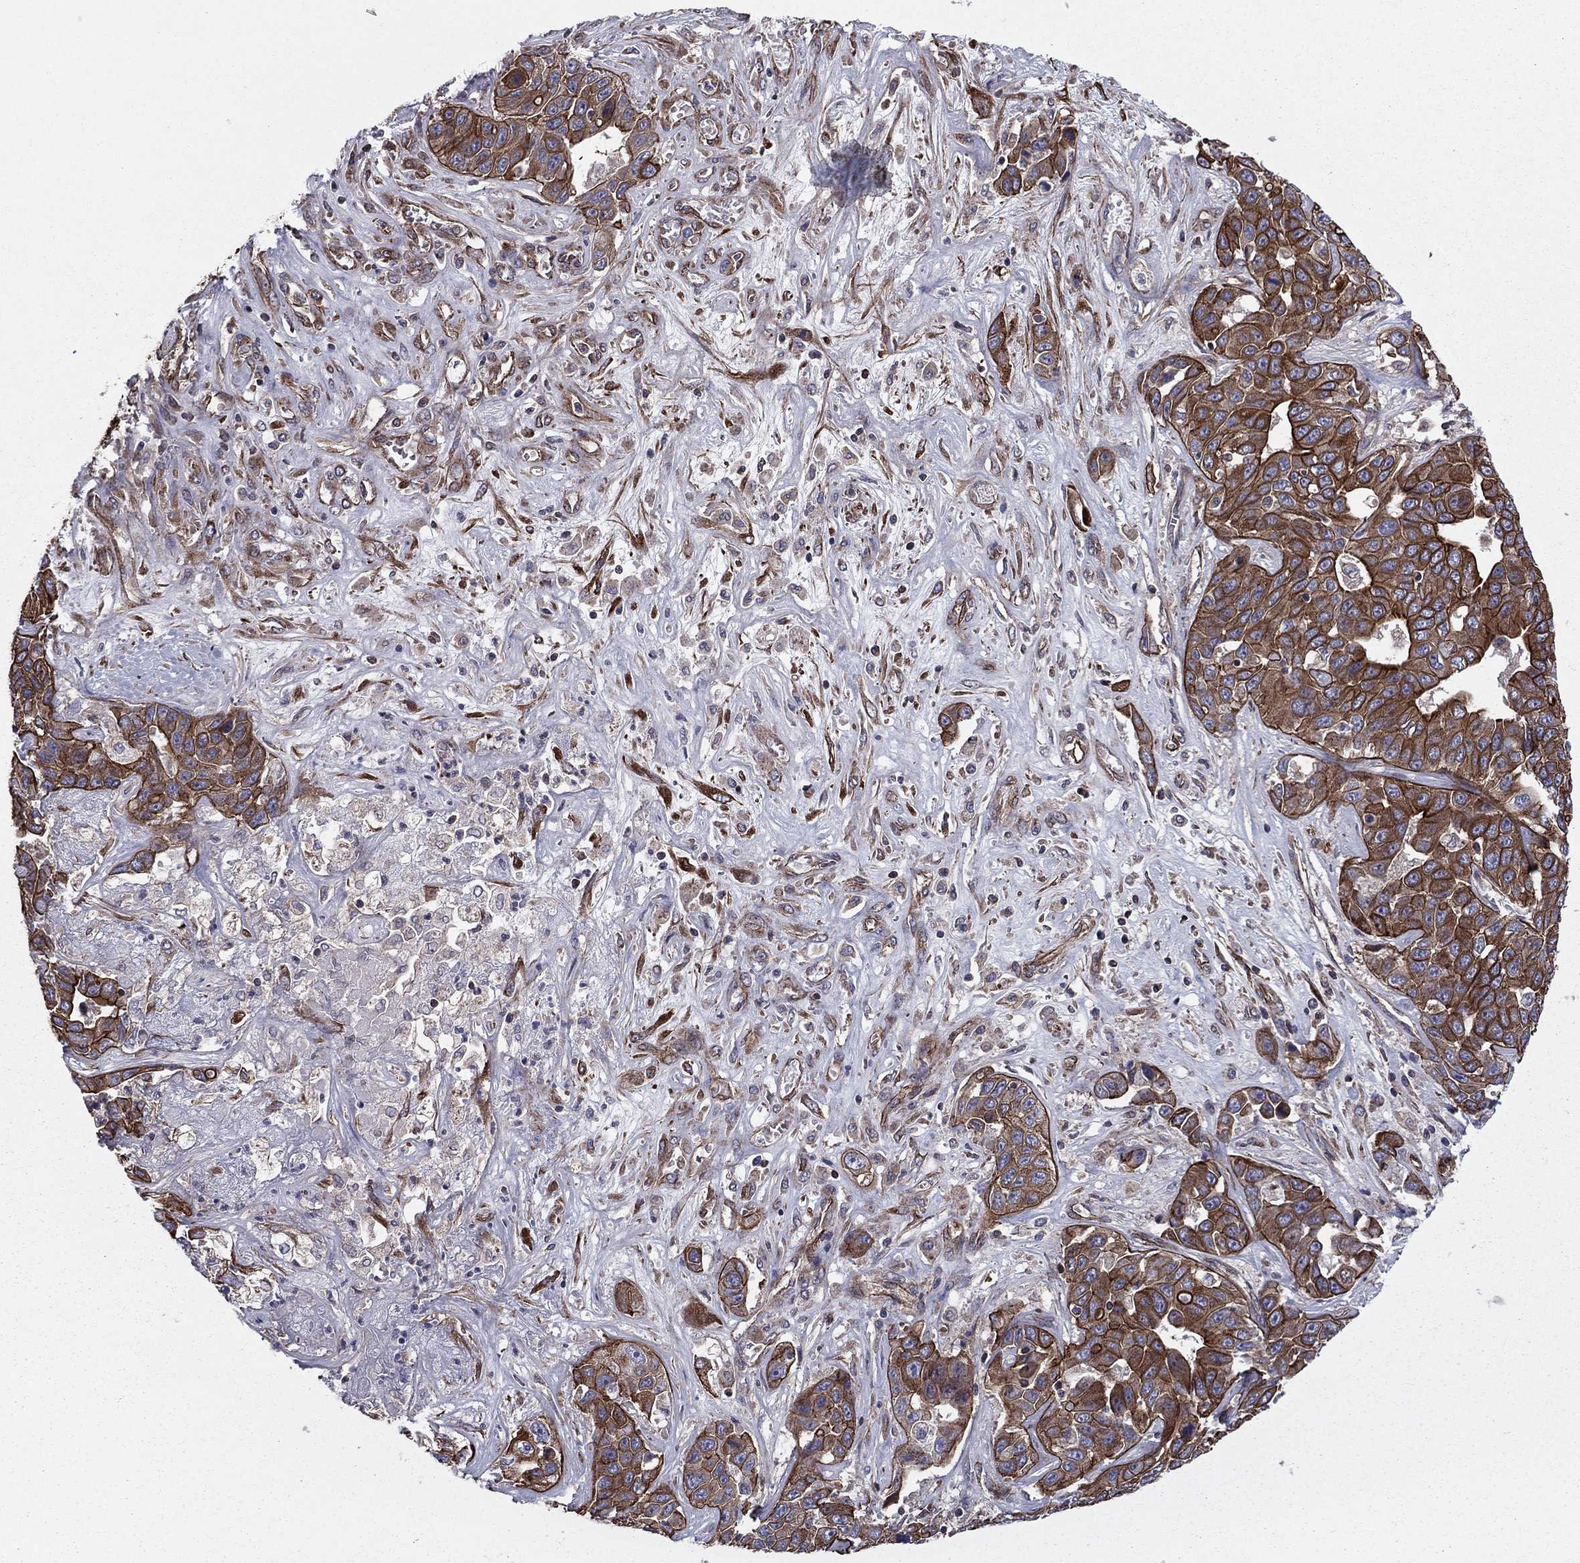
{"staining": {"intensity": "strong", "quantity": ">75%", "location": "cytoplasmic/membranous"}, "tissue": "liver cancer", "cell_type": "Tumor cells", "image_type": "cancer", "snomed": [{"axis": "morphology", "description": "Cholangiocarcinoma"}, {"axis": "topography", "description": "Liver"}], "caption": "Immunohistochemistry (IHC) histopathology image of liver cancer stained for a protein (brown), which shows high levels of strong cytoplasmic/membranous positivity in approximately >75% of tumor cells.", "gene": "SHMT1", "patient": {"sex": "female", "age": 52}}